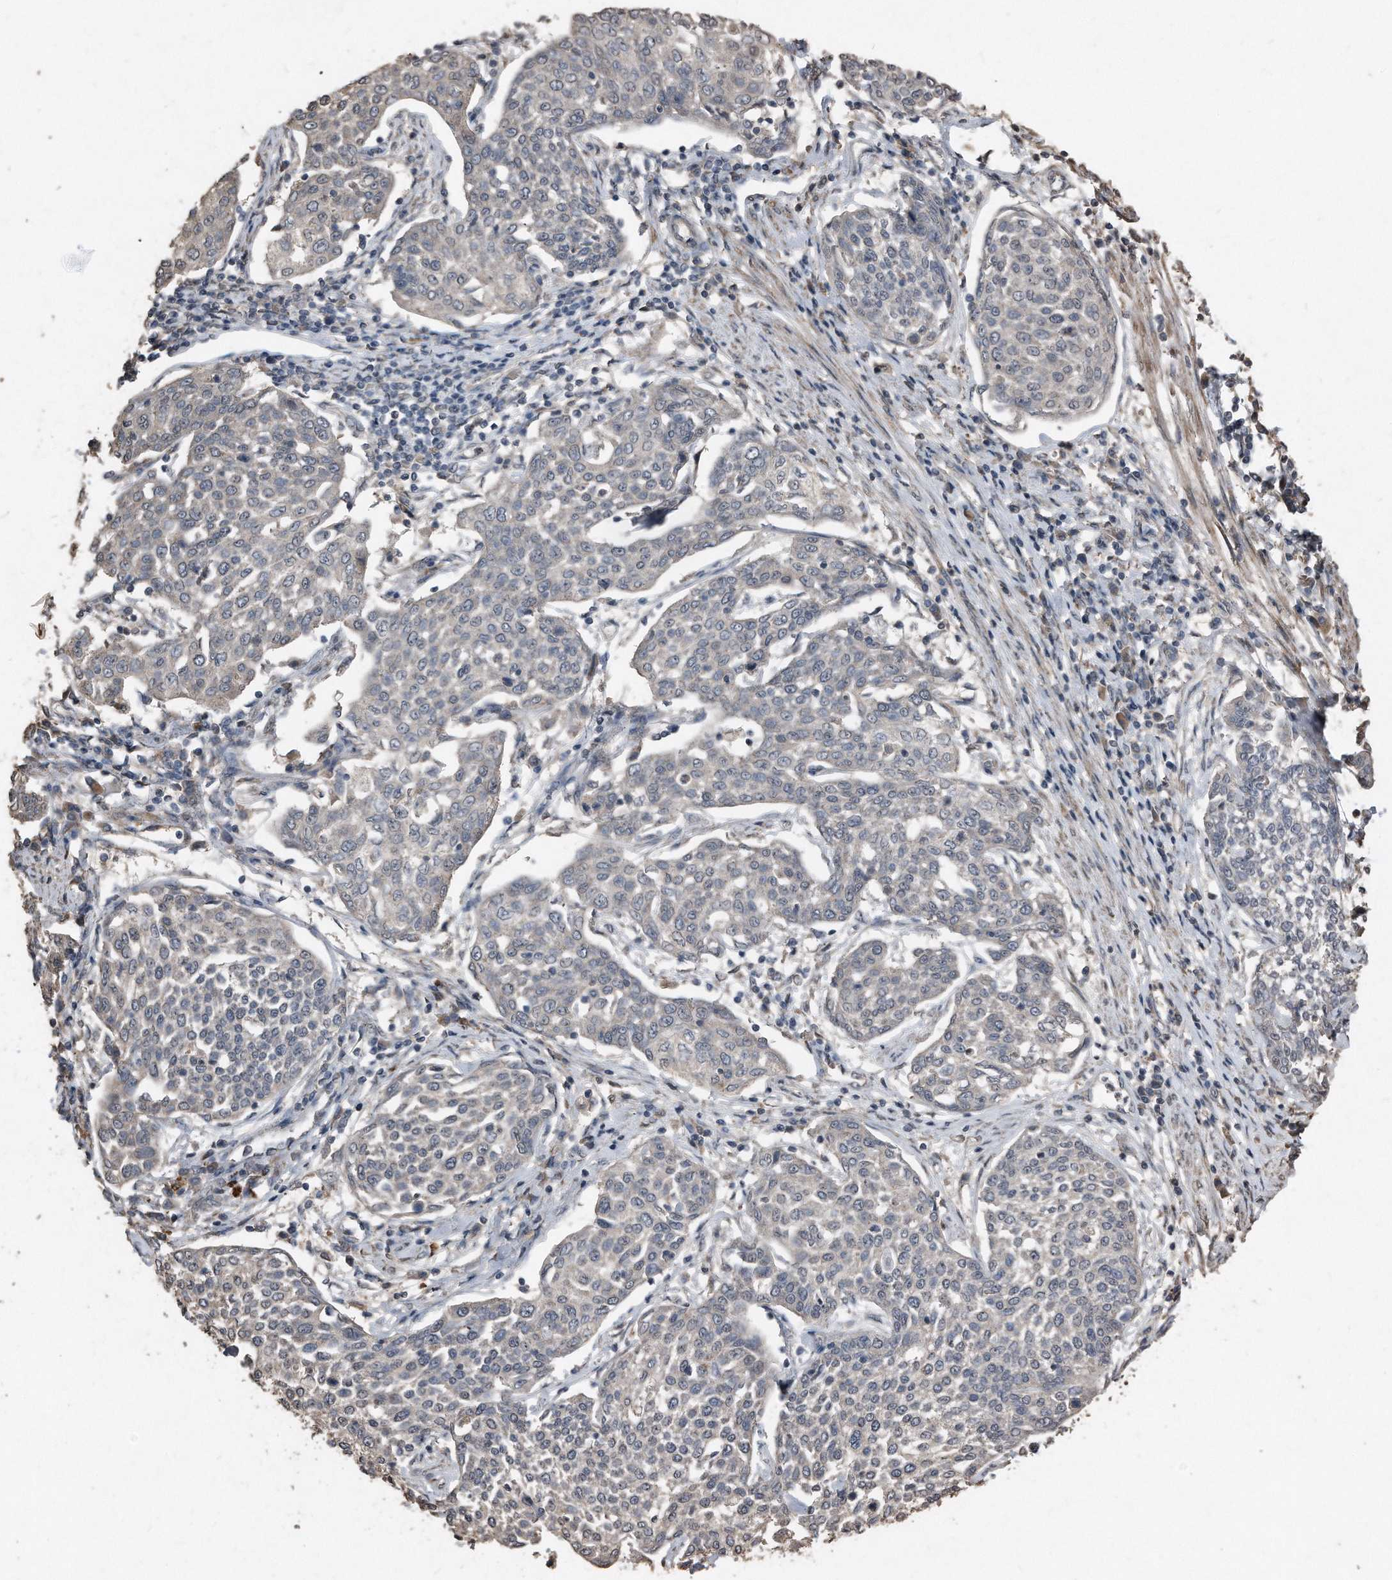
{"staining": {"intensity": "negative", "quantity": "none", "location": "none"}, "tissue": "cervical cancer", "cell_type": "Tumor cells", "image_type": "cancer", "snomed": [{"axis": "morphology", "description": "Squamous cell carcinoma, NOS"}, {"axis": "topography", "description": "Cervix"}], "caption": "Image shows no protein staining in tumor cells of cervical cancer tissue.", "gene": "ANKRD10", "patient": {"sex": "female", "age": 34}}